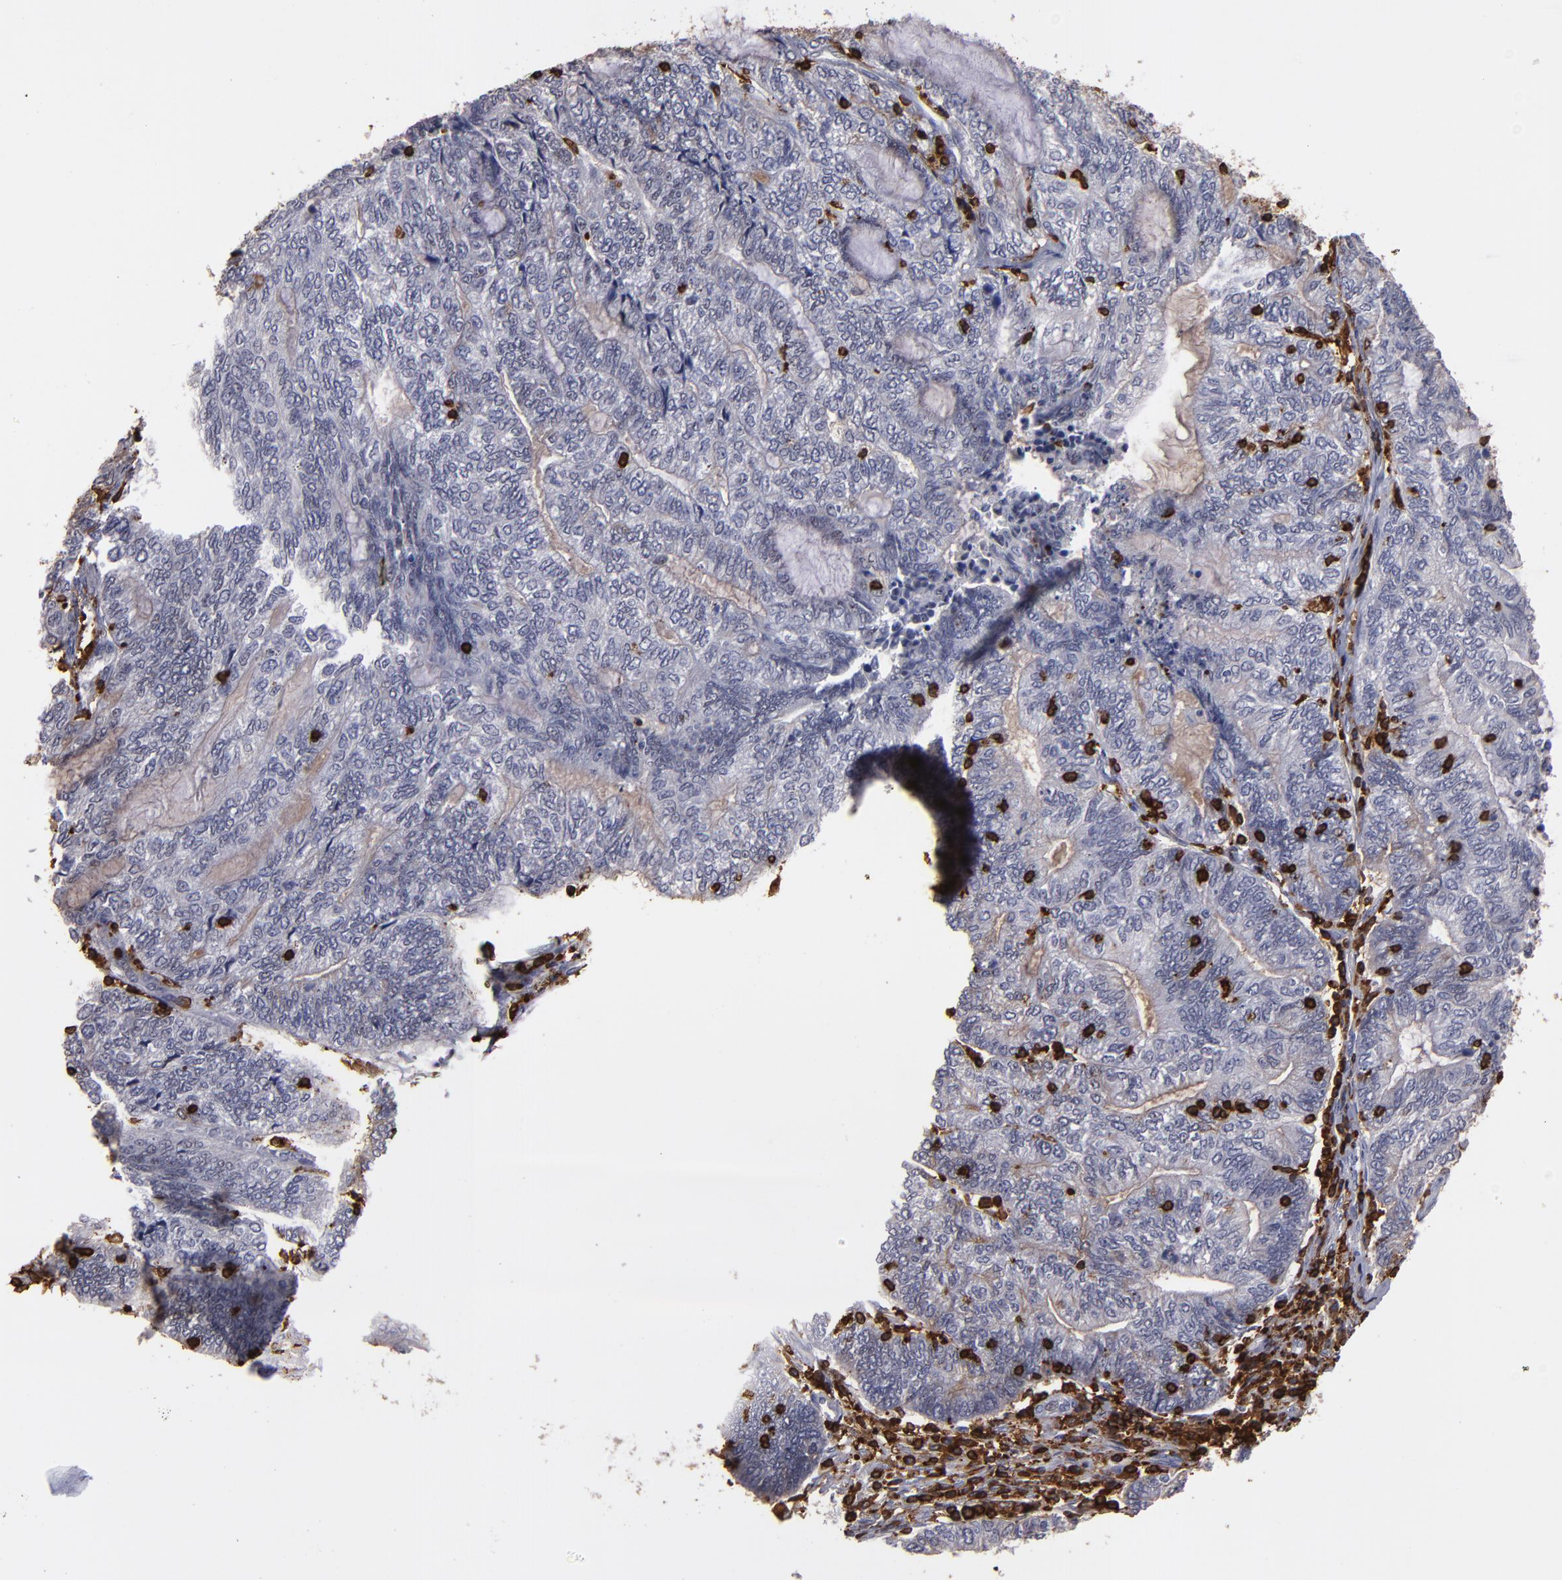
{"staining": {"intensity": "negative", "quantity": "none", "location": "none"}, "tissue": "endometrial cancer", "cell_type": "Tumor cells", "image_type": "cancer", "snomed": [{"axis": "morphology", "description": "Adenocarcinoma, NOS"}, {"axis": "topography", "description": "Uterus"}, {"axis": "topography", "description": "Endometrium"}], "caption": "Immunohistochemical staining of endometrial adenocarcinoma shows no significant positivity in tumor cells. (Immunohistochemistry (ihc), brightfield microscopy, high magnification).", "gene": "WAS", "patient": {"sex": "female", "age": 70}}